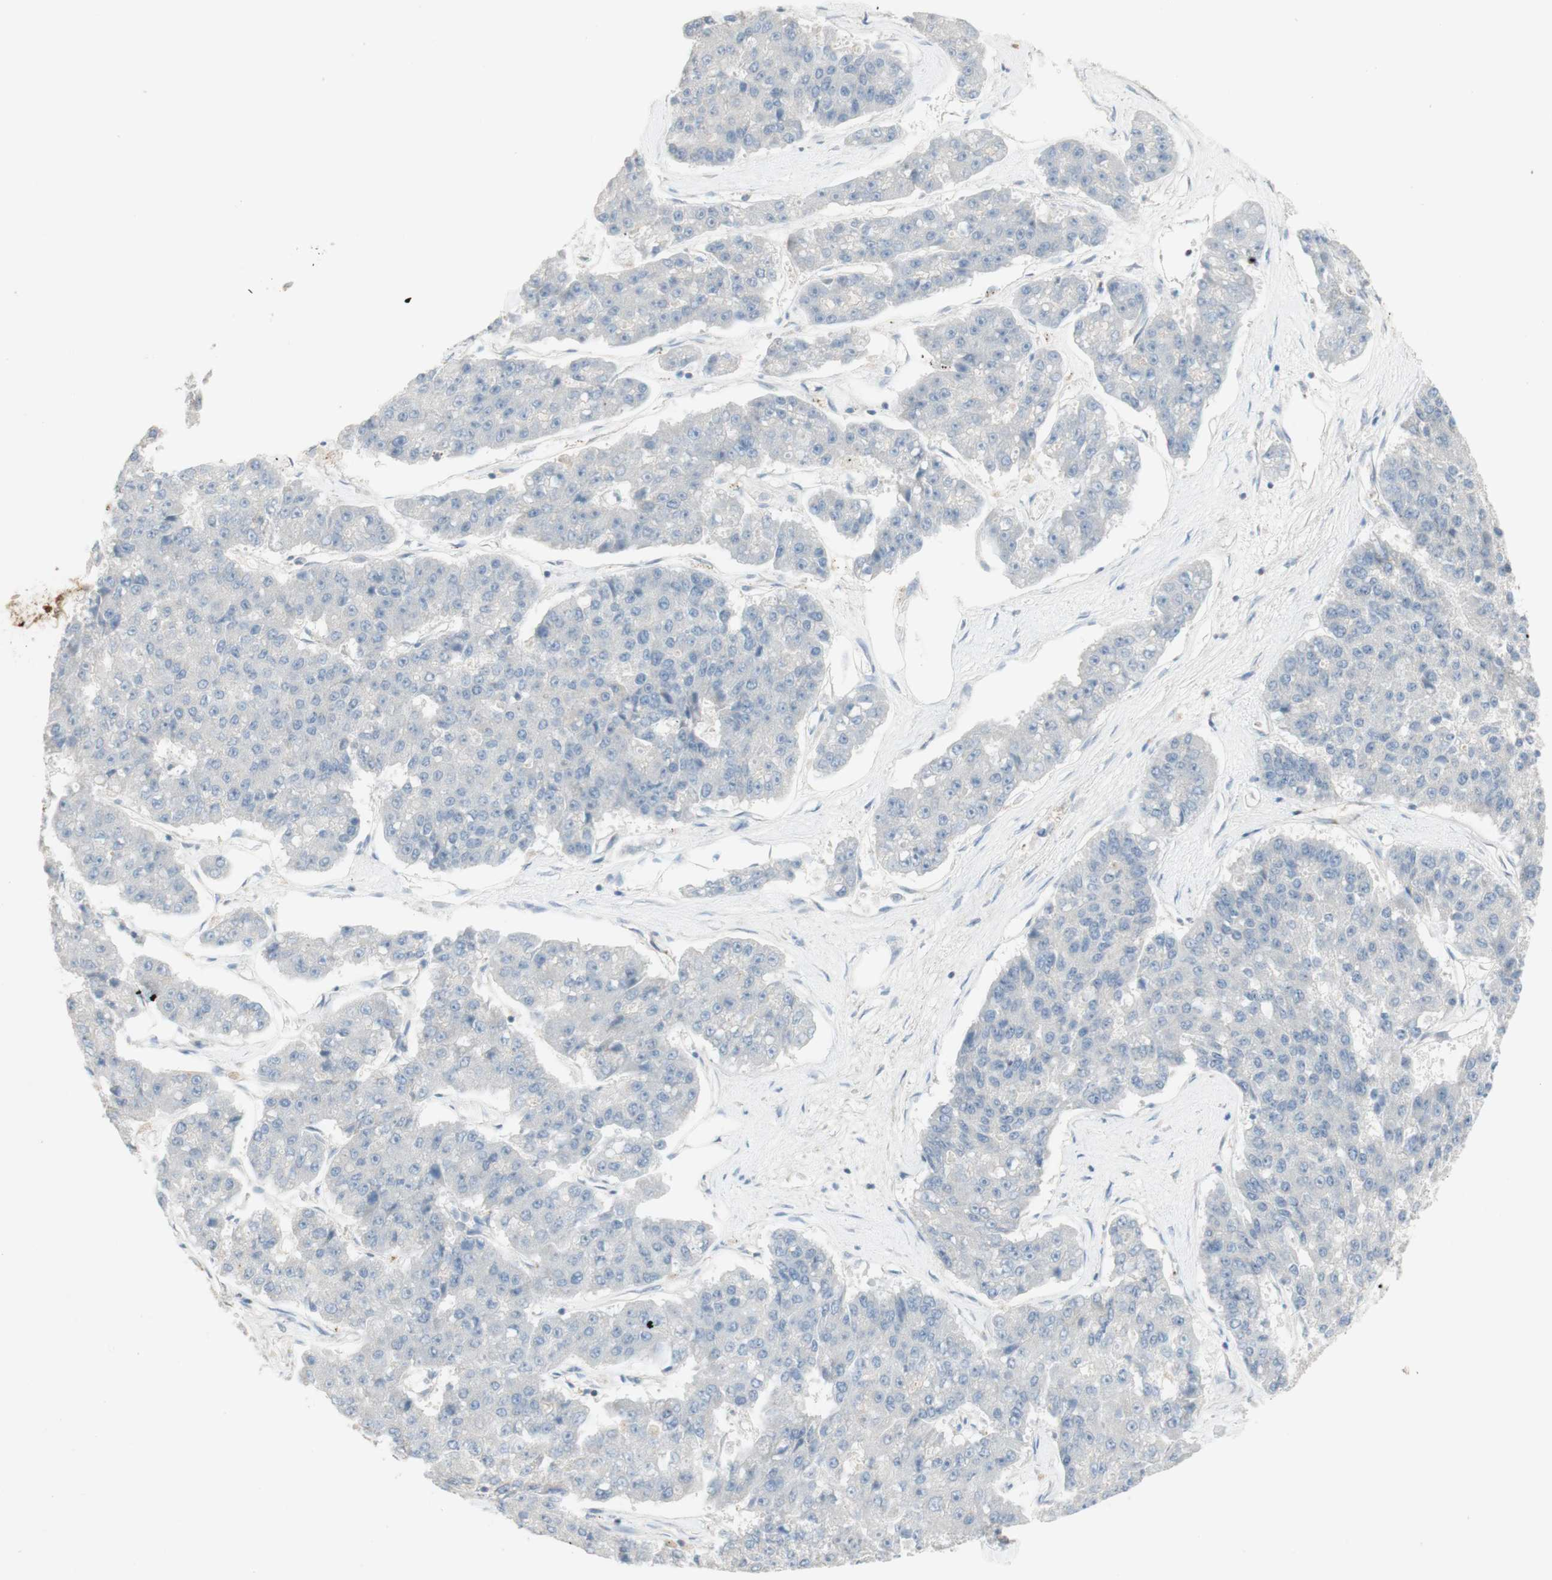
{"staining": {"intensity": "negative", "quantity": "none", "location": "none"}, "tissue": "pancreatic cancer", "cell_type": "Tumor cells", "image_type": "cancer", "snomed": [{"axis": "morphology", "description": "Adenocarcinoma, NOS"}, {"axis": "topography", "description": "Pancreas"}], "caption": "Pancreatic adenocarcinoma stained for a protein using IHC reveals no positivity tumor cells.", "gene": "MANEA", "patient": {"sex": "male", "age": 50}}